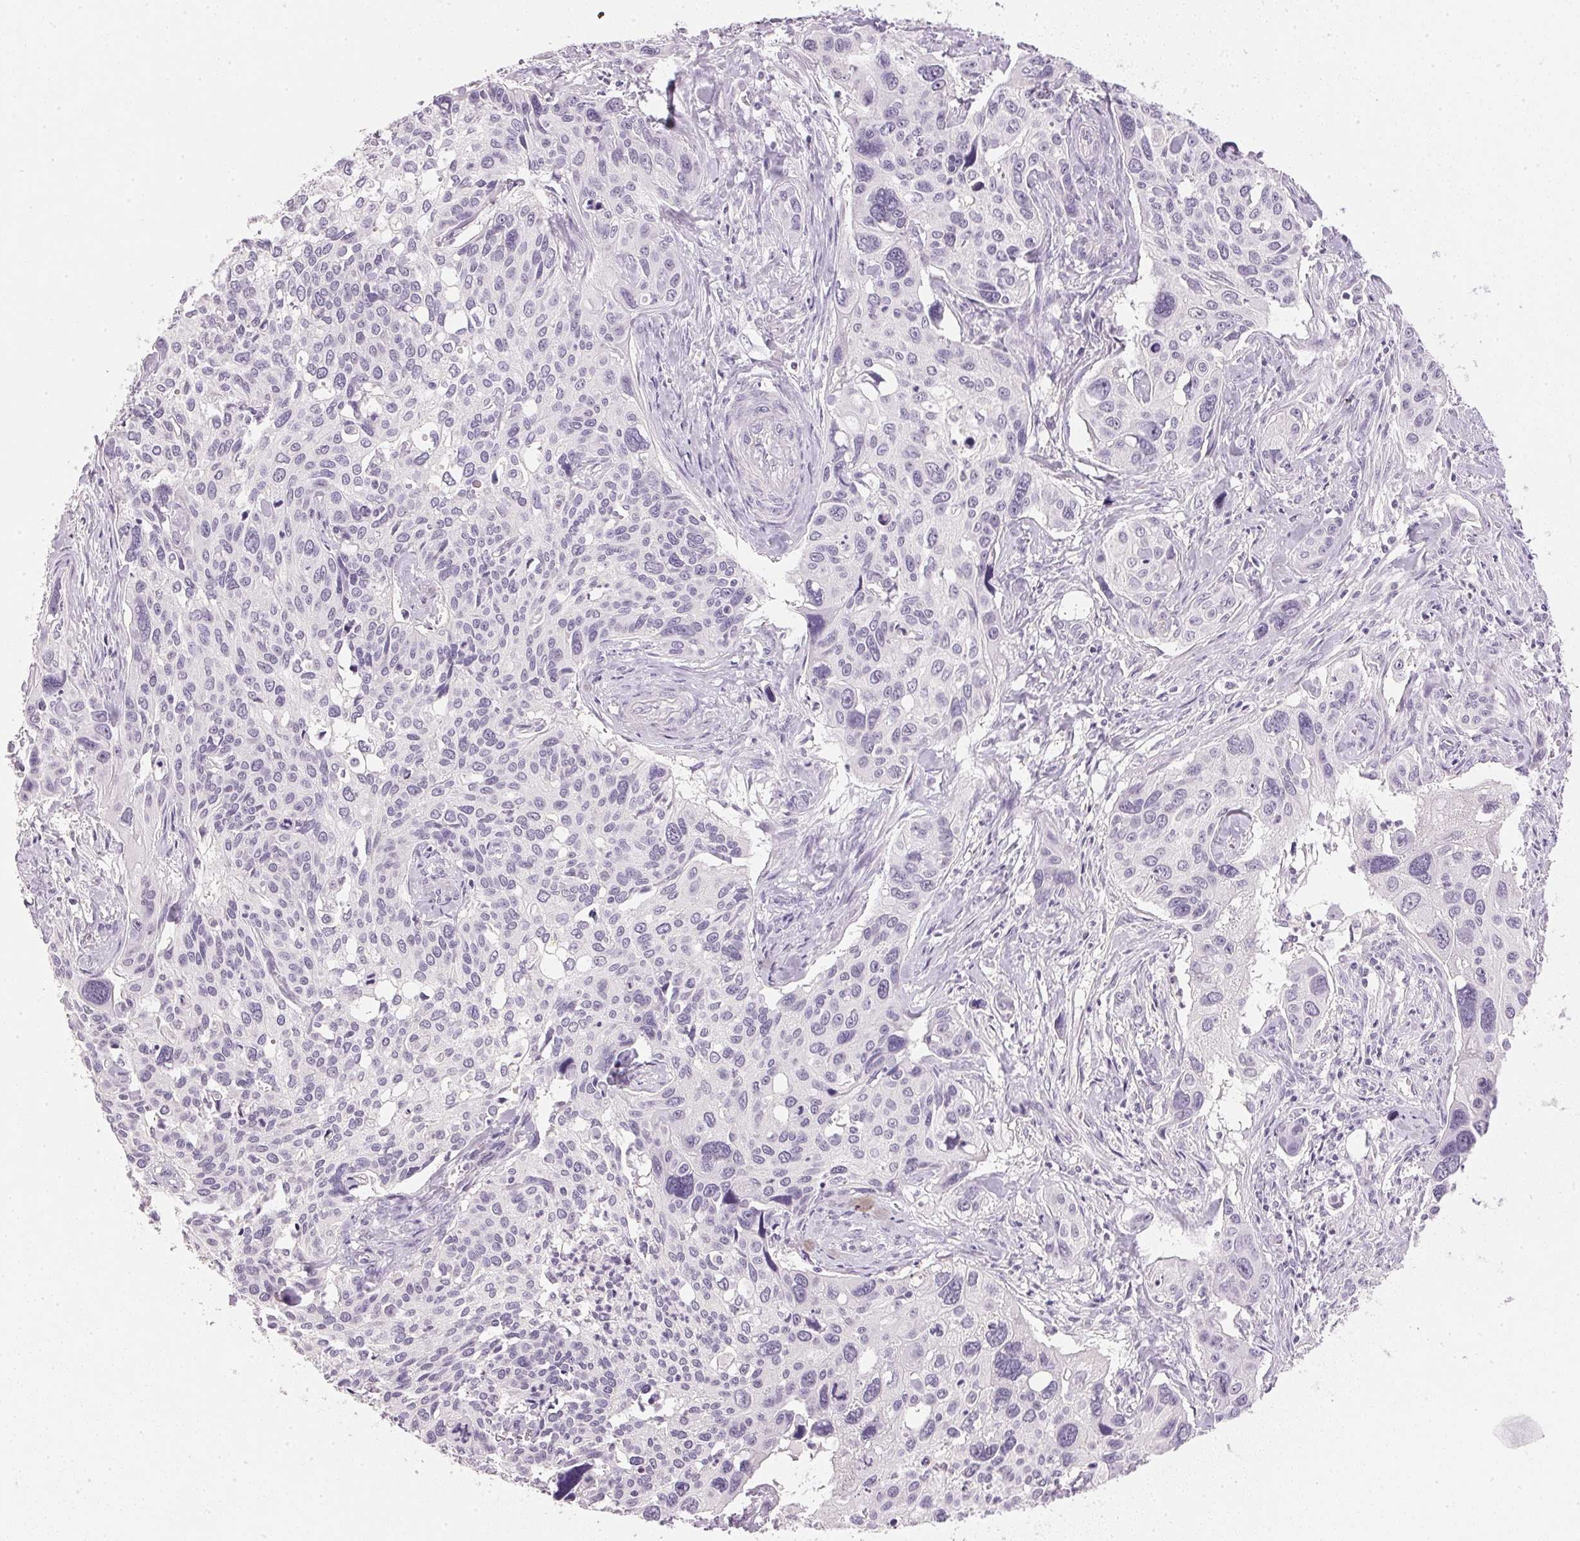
{"staining": {"intensity": "negative", "quantity": "none", "location": "none"}, "tissue": "cervical cancer", "cell_type": "Tumor cells", "image_type": "cancer", "snomed": [{"axis": "morphology", "description": "Squamous cell carcinoma, NOS"}, {"axis": "topography", "description": "Cervix"}], "caption": "DAB immunohistochemical staining of human squamous cell carcinoma (cervical) displays no significant expression in tumor cells.", "gene": "IGFBP1", "patient": {"sex": "female", "age": 31}}